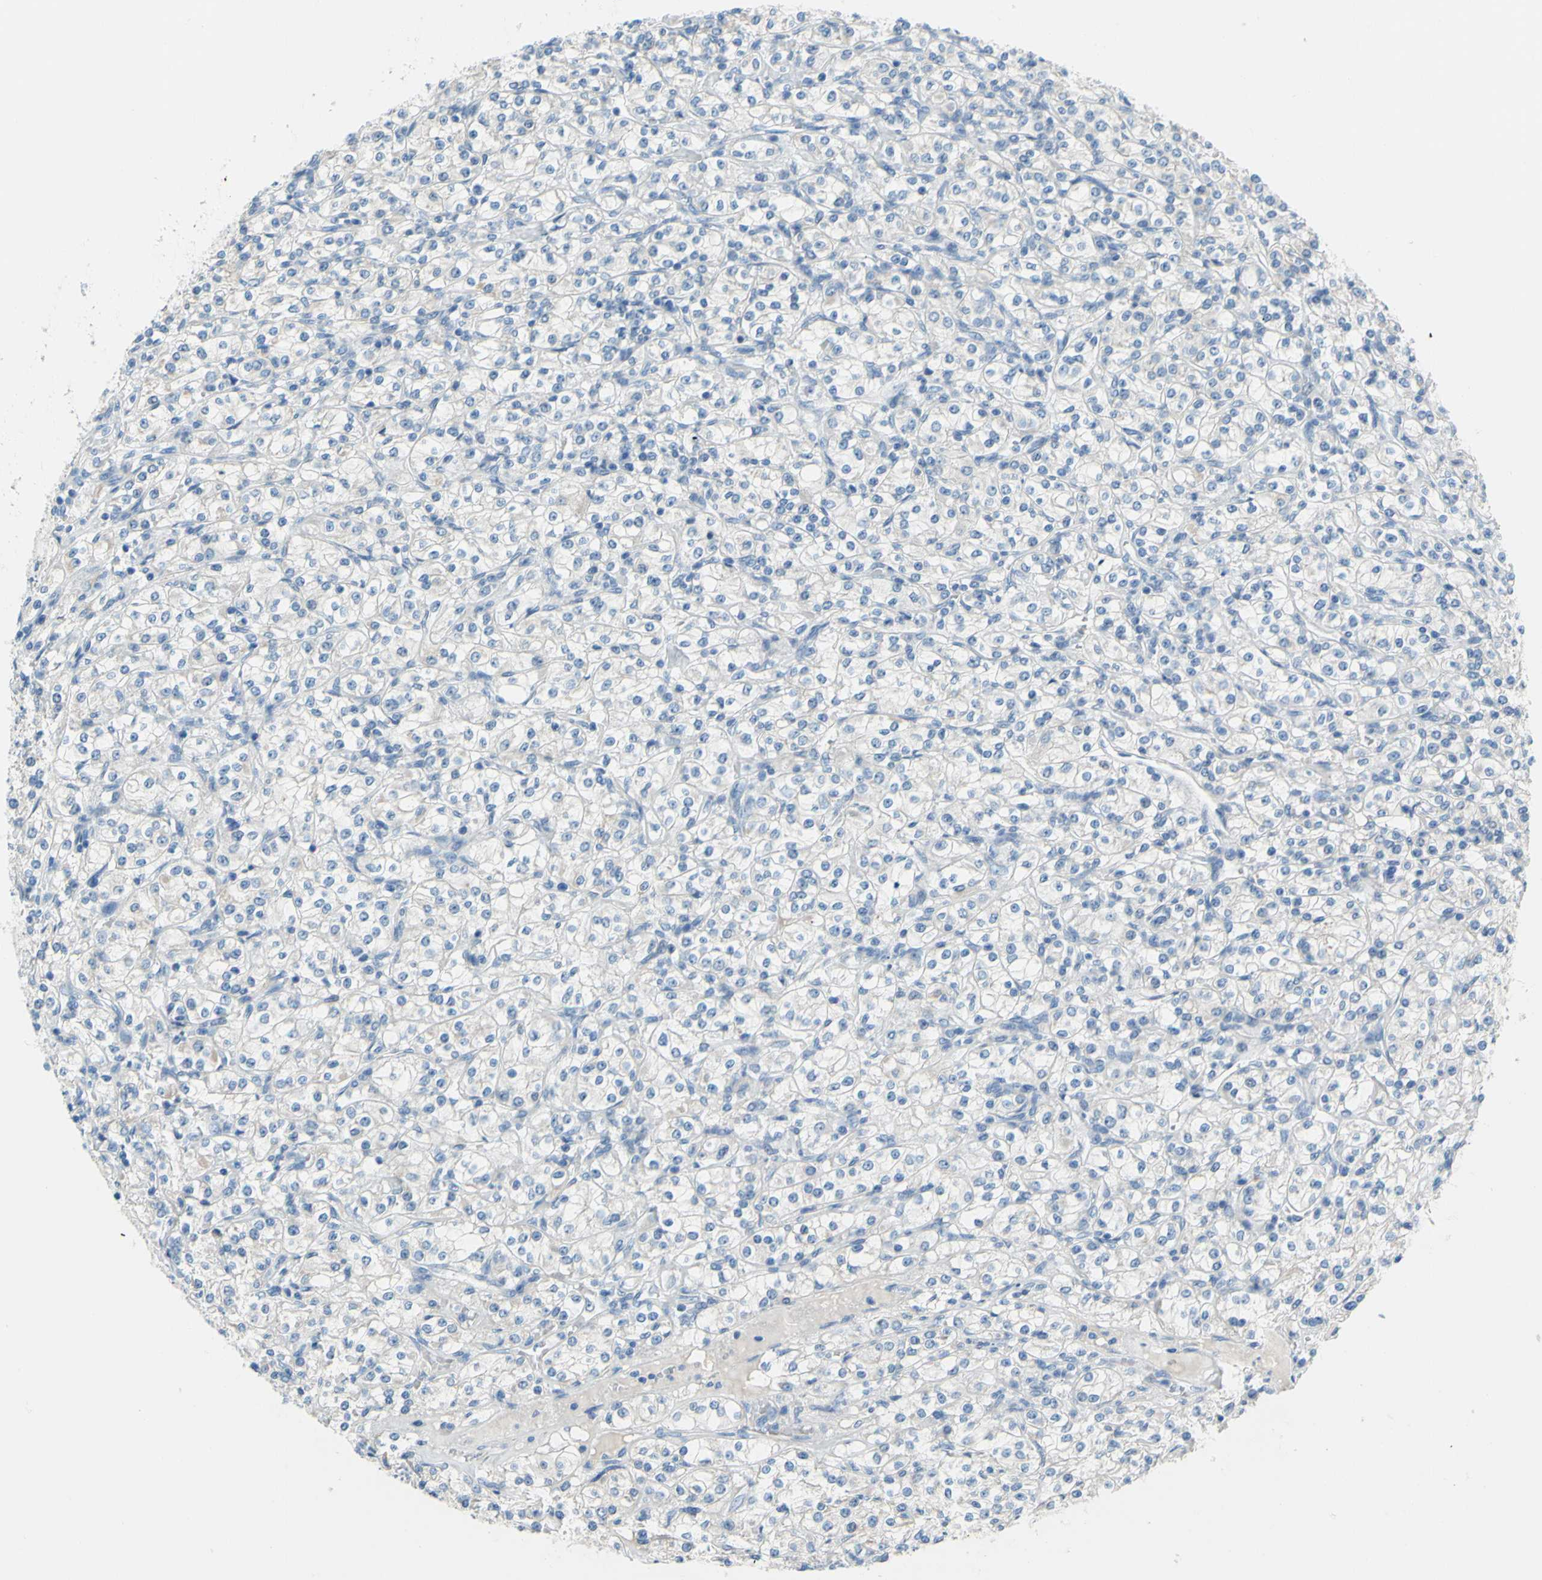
{"staining": {"intensity": "negative", "quantity": "none", "location": "none"}, "tissue": "renal cancer", "cell_type": "Tumor cells", "image_type": "cancer", "snomed": [{"axis": "morphology", "description": "Adenocarcinoma, NOS"}, {"axis": "topography", "description": "Kidney"}], "caption": "Human renal cancer (adenocarcinoma) stained for a protein using immunohistochemistry reveals no staining in tumor cells.", "gene": "SLC1A2", "patient": {"sex": "male", "age": 77}}